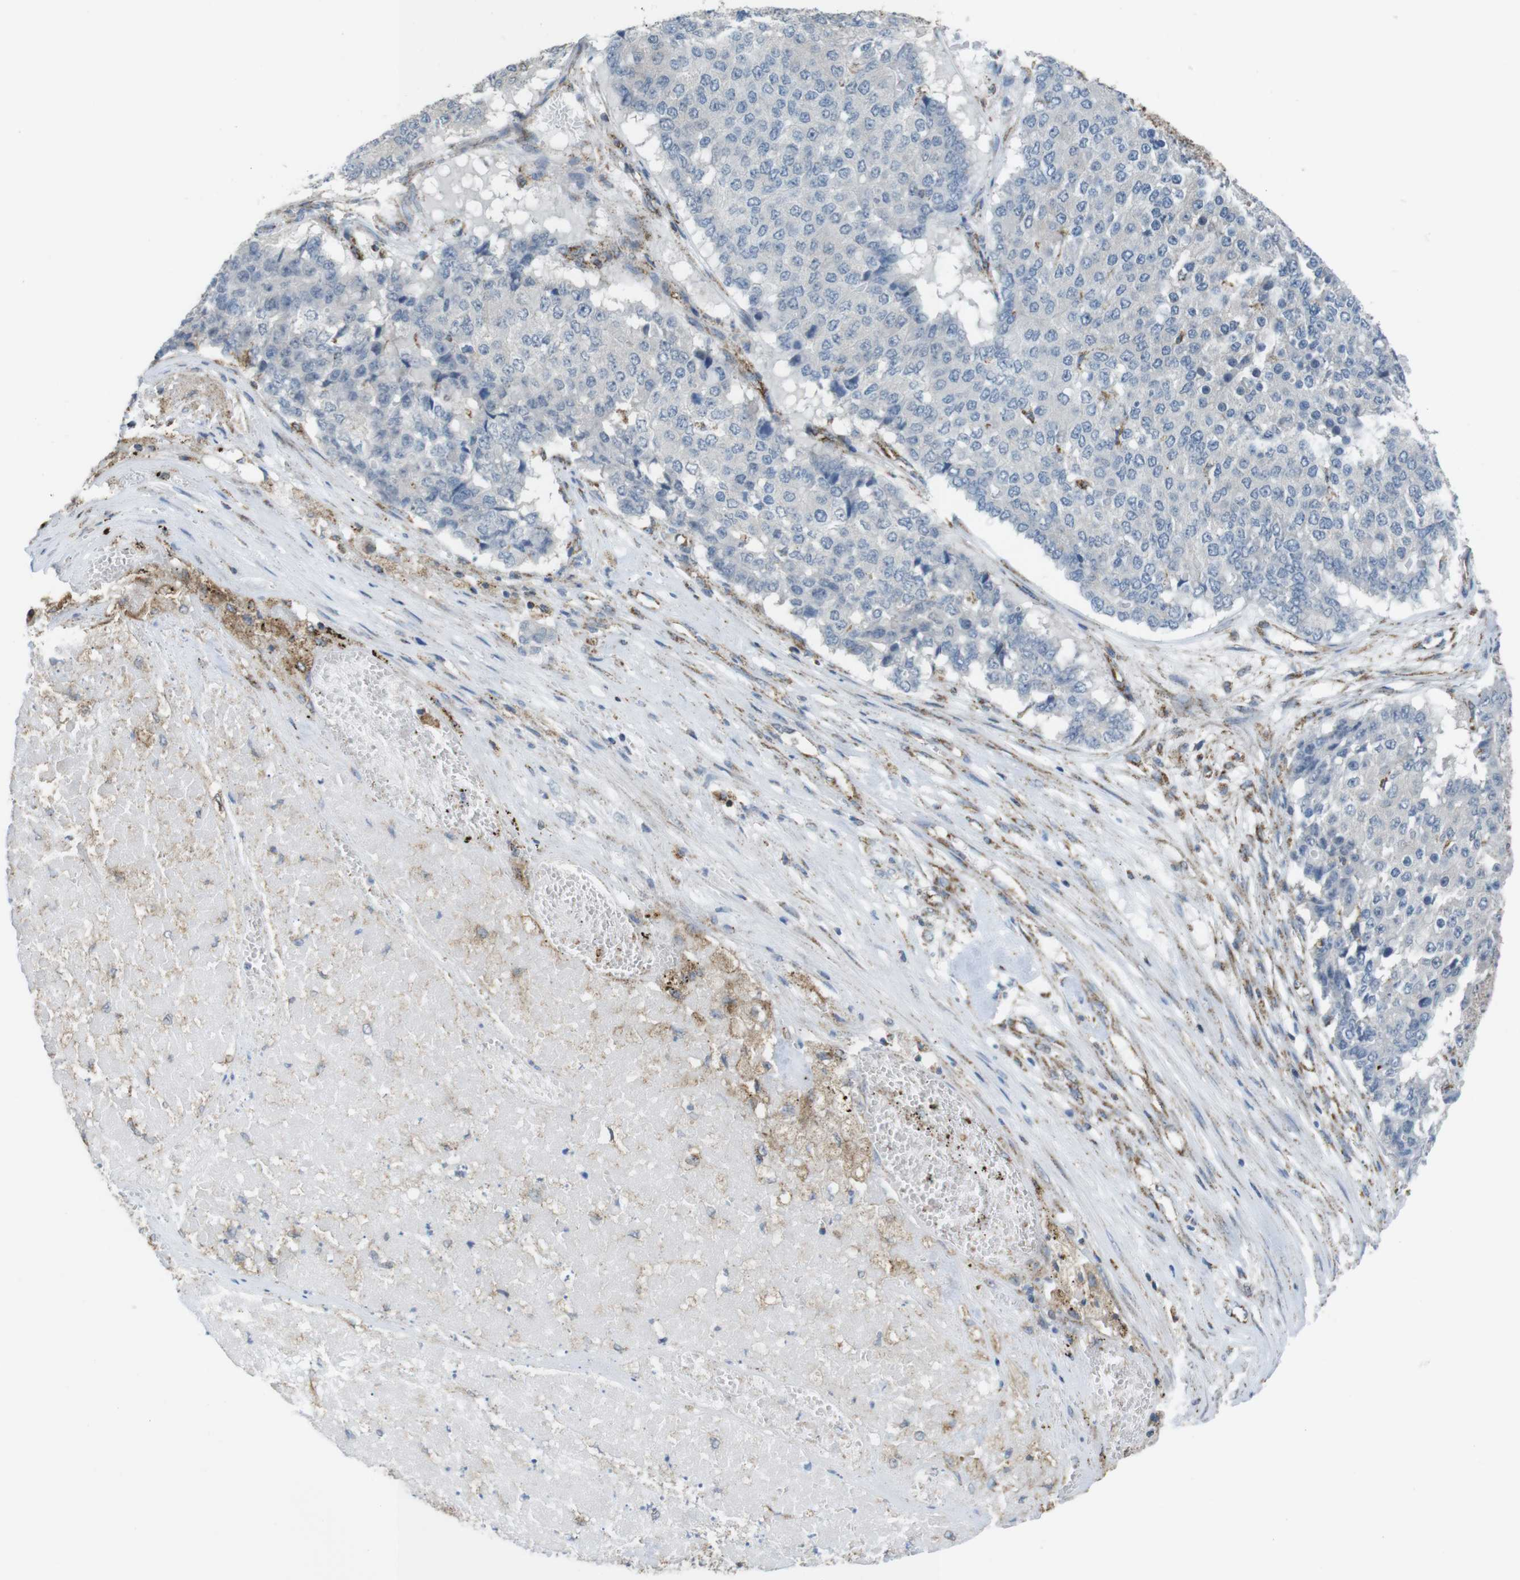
{"staining": {"intensity": "negative", "quantity": "none", "location": "none"}, "tissue": "pancreatic cancer", "cell_type": "Tumor cells", "image_type": "cancer", "snomed": [{"axis": "morphology", "description": "Adenocarcinoma, NOS"}, {"axis": "topography", "description": "Pancreas"}], "caption": "An immunohistochemistry micrograph of pancreatic cancer is shown. There is no staining in tumor cells of pancreatic cancer. The staining is performed using DAB (3,3'-diaminobenzidine) brown chromogen with nuclei counter-stained in using hematoxylin.", "gene": "GRIK2", "patient": {"sex": "male", "age": 50}}